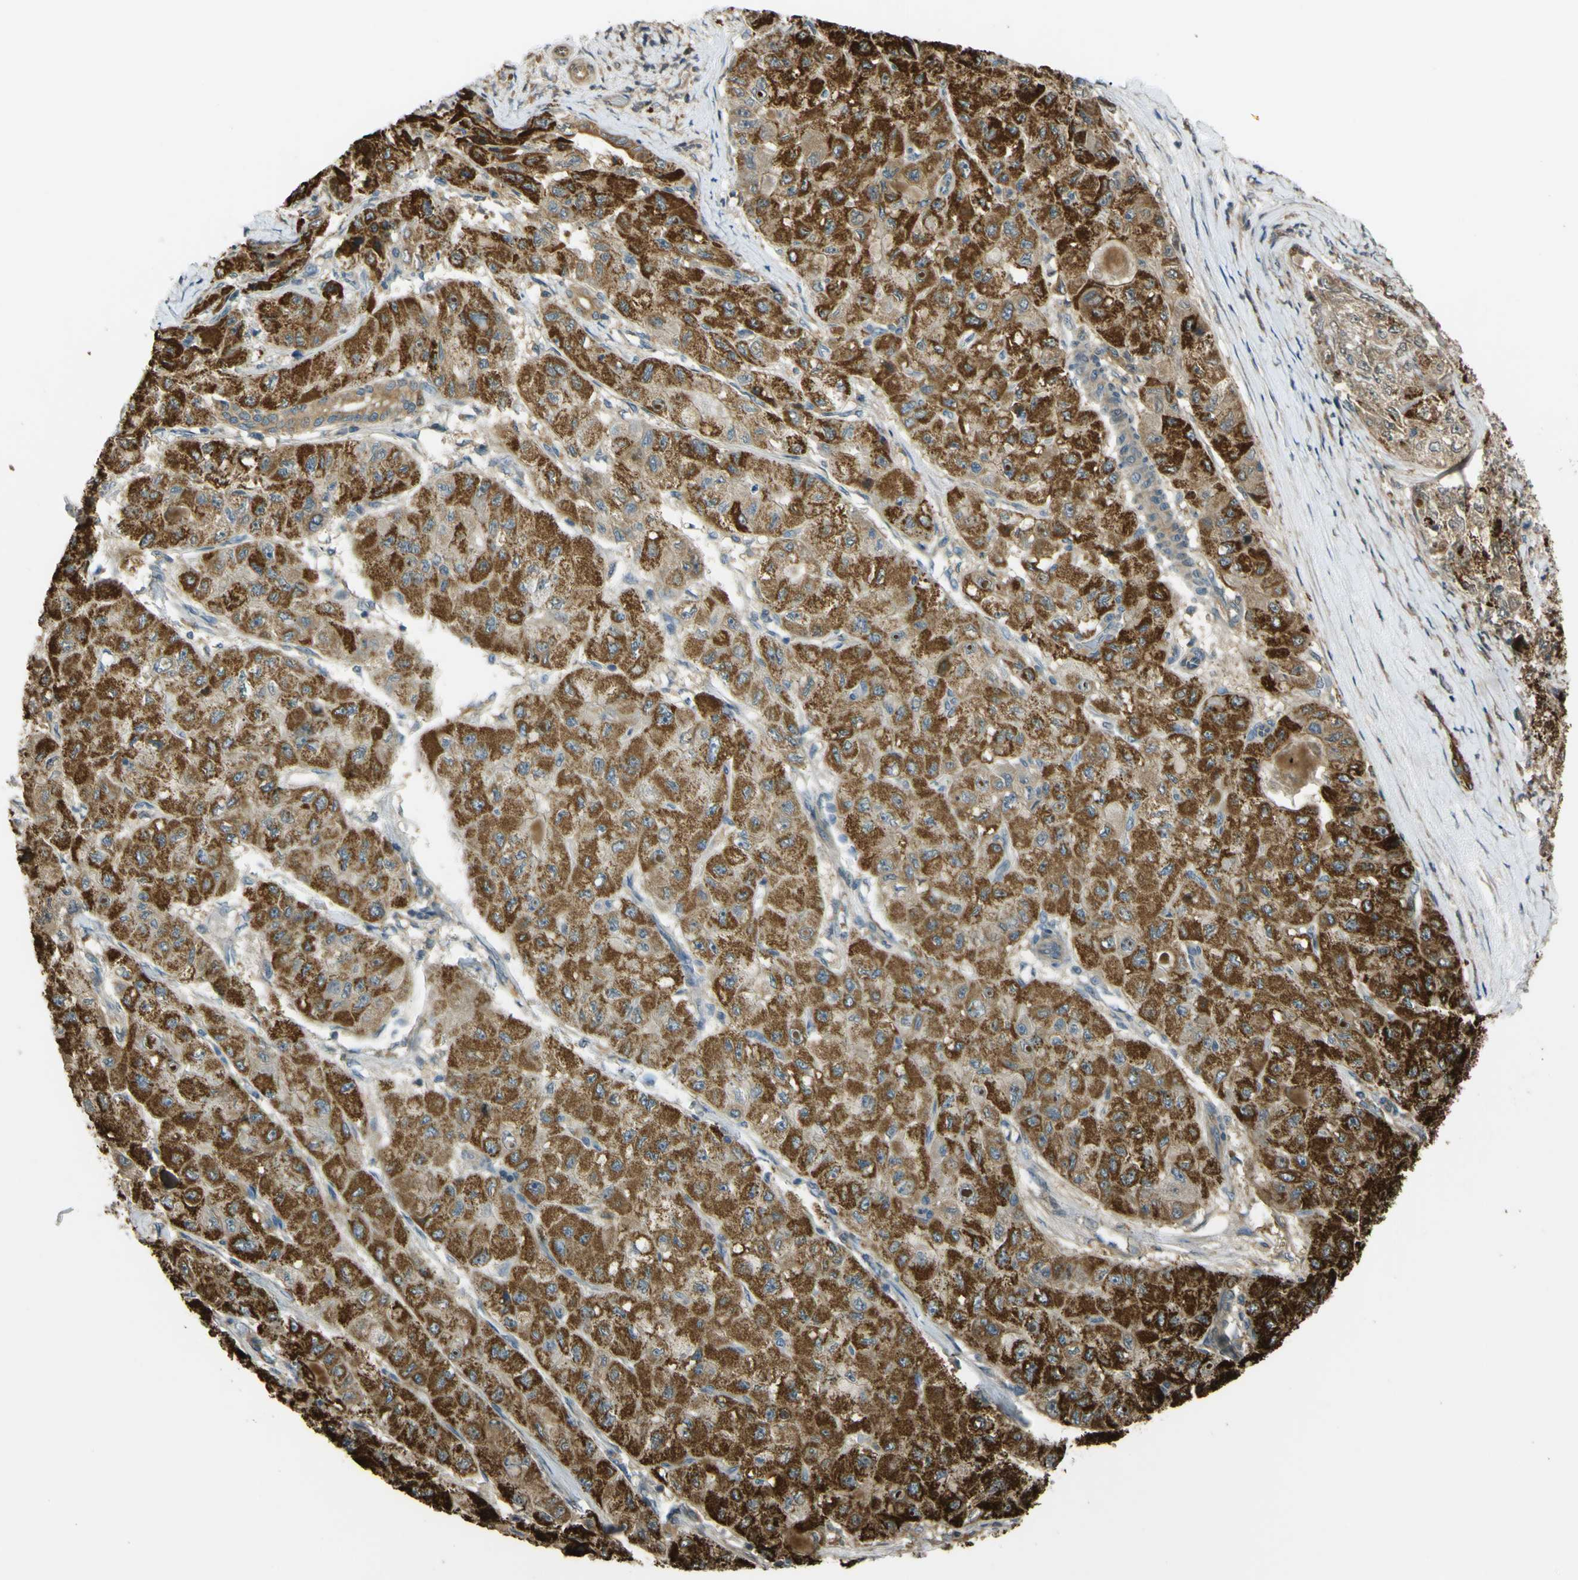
{"staining": {"intensity": "strong", "quantity": ">75%", "location": "cytoplasmic/membranous"}, "tissue": "liver cancer", "cell_type": "Tumor cells", "image_type": "cancer", "snomed": [{"axis": "morphology", "description": "Carcinoma, Hepatocellular, NOS"}, {"axis": "topography", "description": "Liver"}], "caption": "A histopathology image of human liver cancer stained for a protein shows strong cytoplasmic/membranous brown staining in tumor cells.", "gene": "FLII", "patient": {"sex": "male", "age": 80}}